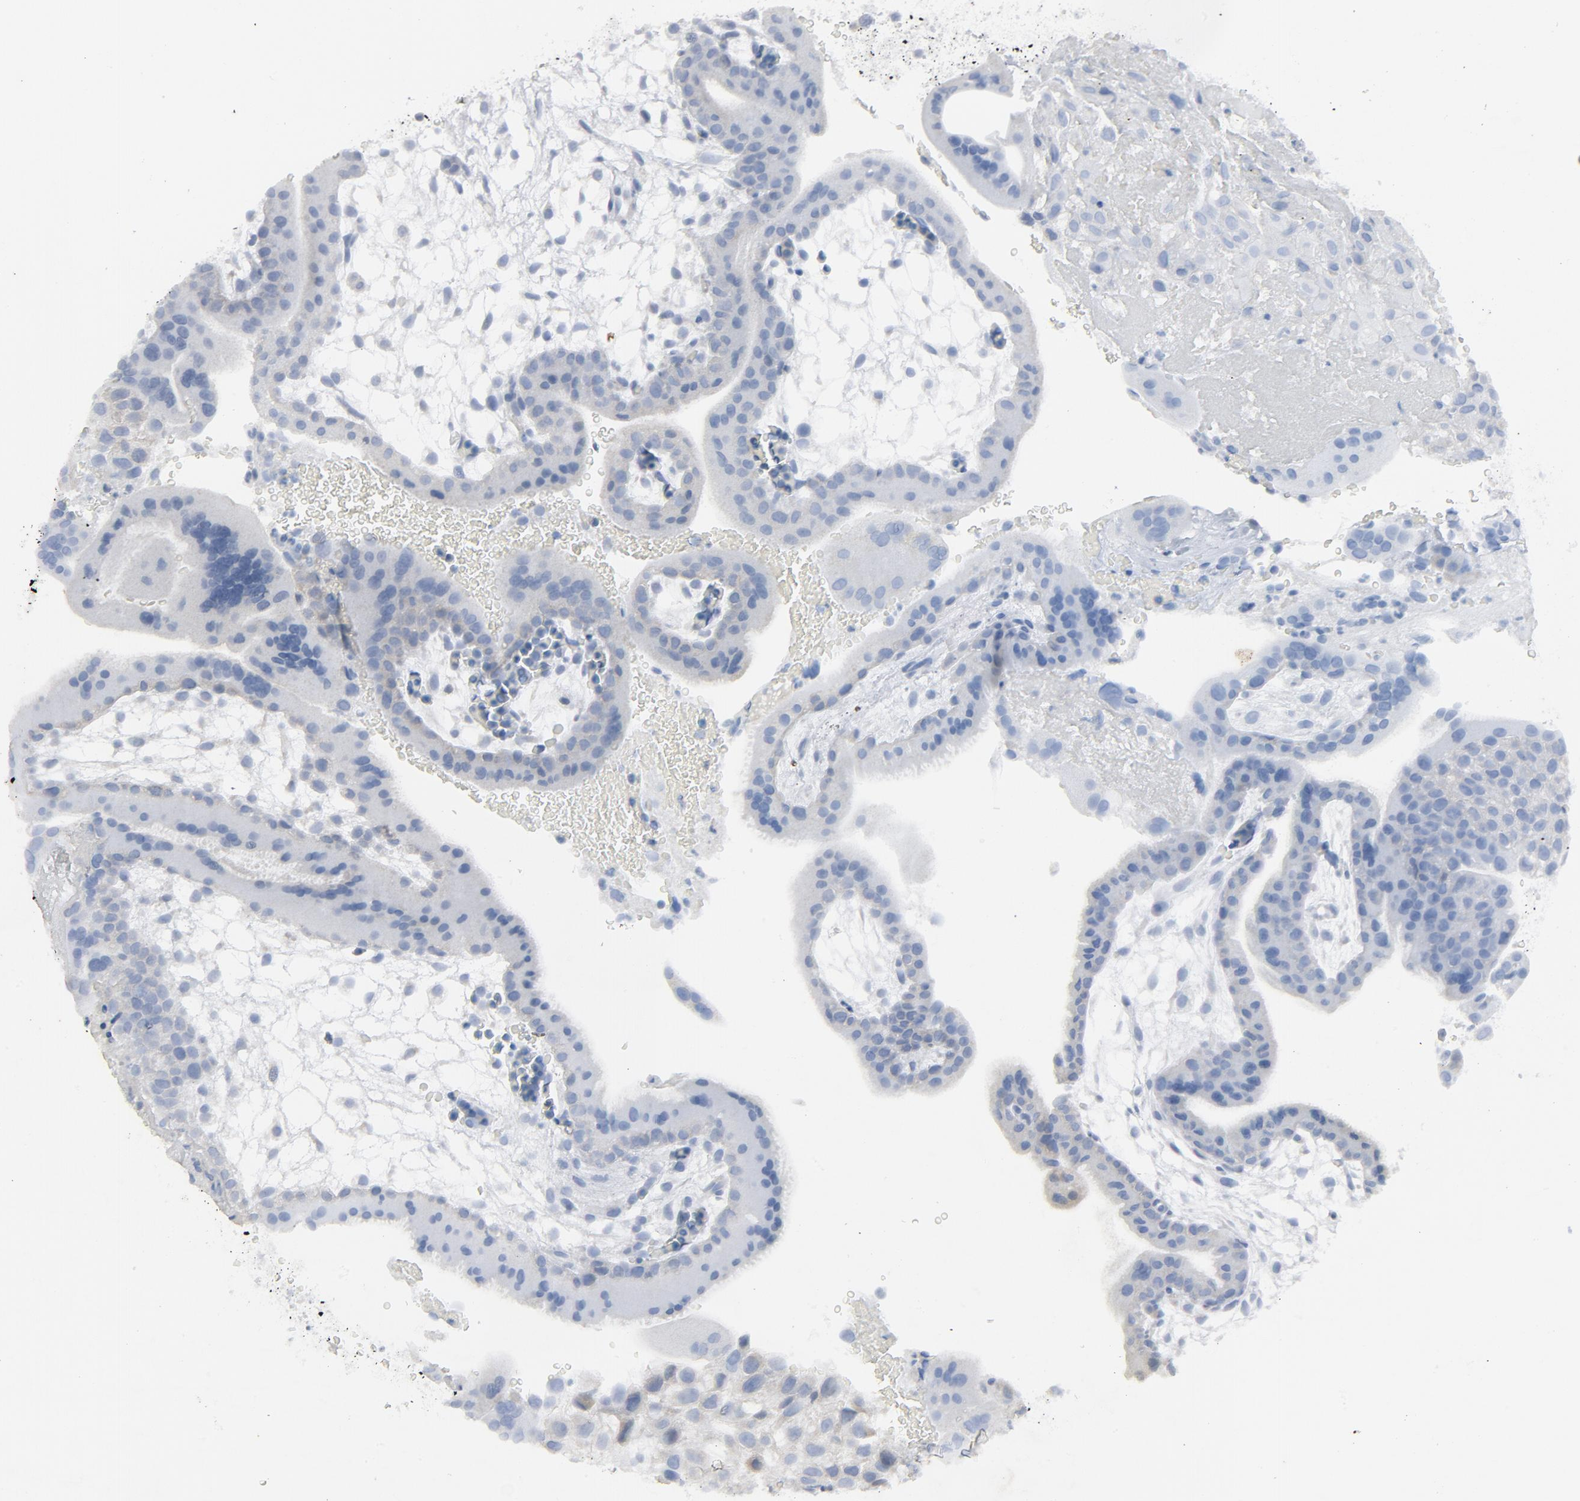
{"staining": {"intensity": "negative", "quantity": "none", "location": "none"}, "tissue": "placenta", "cell_type": "Decidual cells", "image_type": "normal", "snomed": [{"axis": "morphology", "description": "Normal tissue, NOS"}, {"axis": "topography", "description": "Placenta"}], "caption": "This is an IHC micrograph of unremarkable human placenta. There is no positivity in decidual cells.", "gene": "C14orf119", "patient": {"sex": "female", "age": 19}}